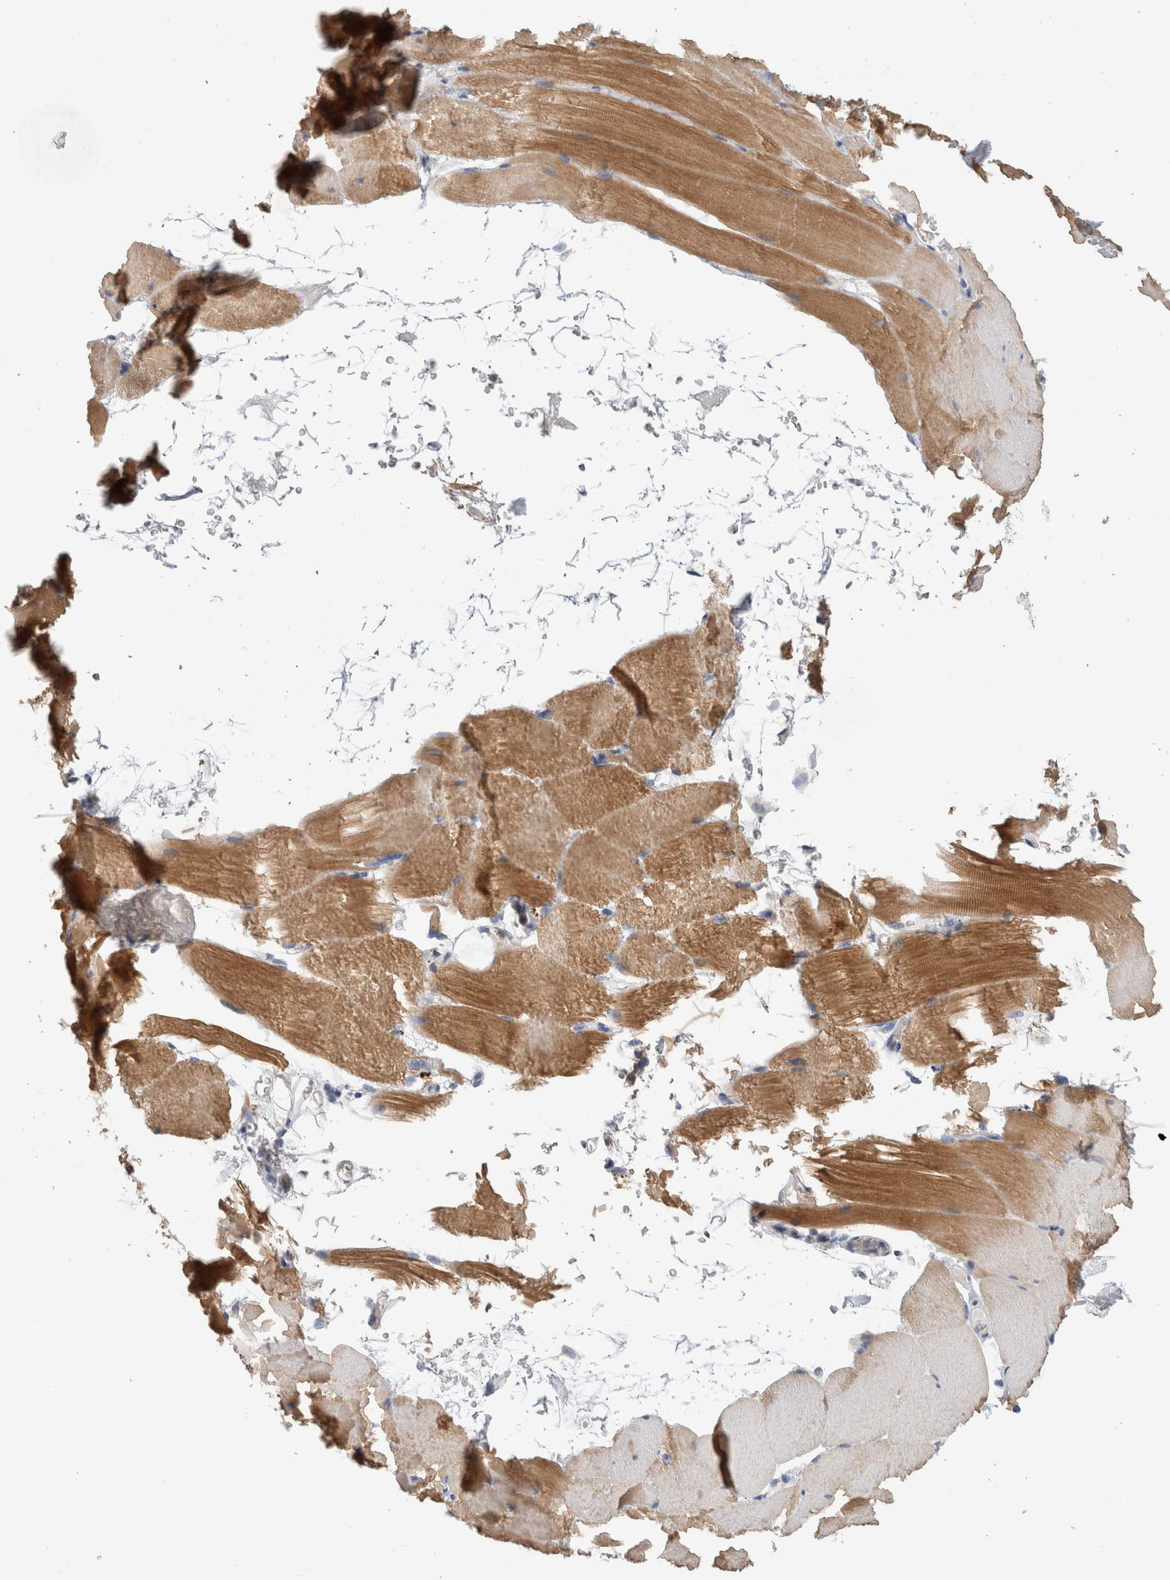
{"staining": {"intensity": "moderate", "quantity": ">75%", "location": "cytoplasmic/membranous"}, "tissue": "skeletal muscle", "cell_type": "Myocytes", "image_type": "normal", "snomed": [{"axis": "morphology", "description": "Normal tissue, NOS"}, {"axis": "topography", "description": "Skeletal muscle"}, {"axis": "topography", "description": "Parathyroid gland"}], "caption": "Protein staining of unremarkable skeletal muscle displays moderate cytoplasmic/membranous staining in about >75% of myocytes. (Stains: DAB (3,3'-diaminobenzidine) in brown, nuclei in blue, Microscopy: brightfield microscopy at high magnification).", "gene": "OTOR", "patient": {"sex": "female", "age": 37}}